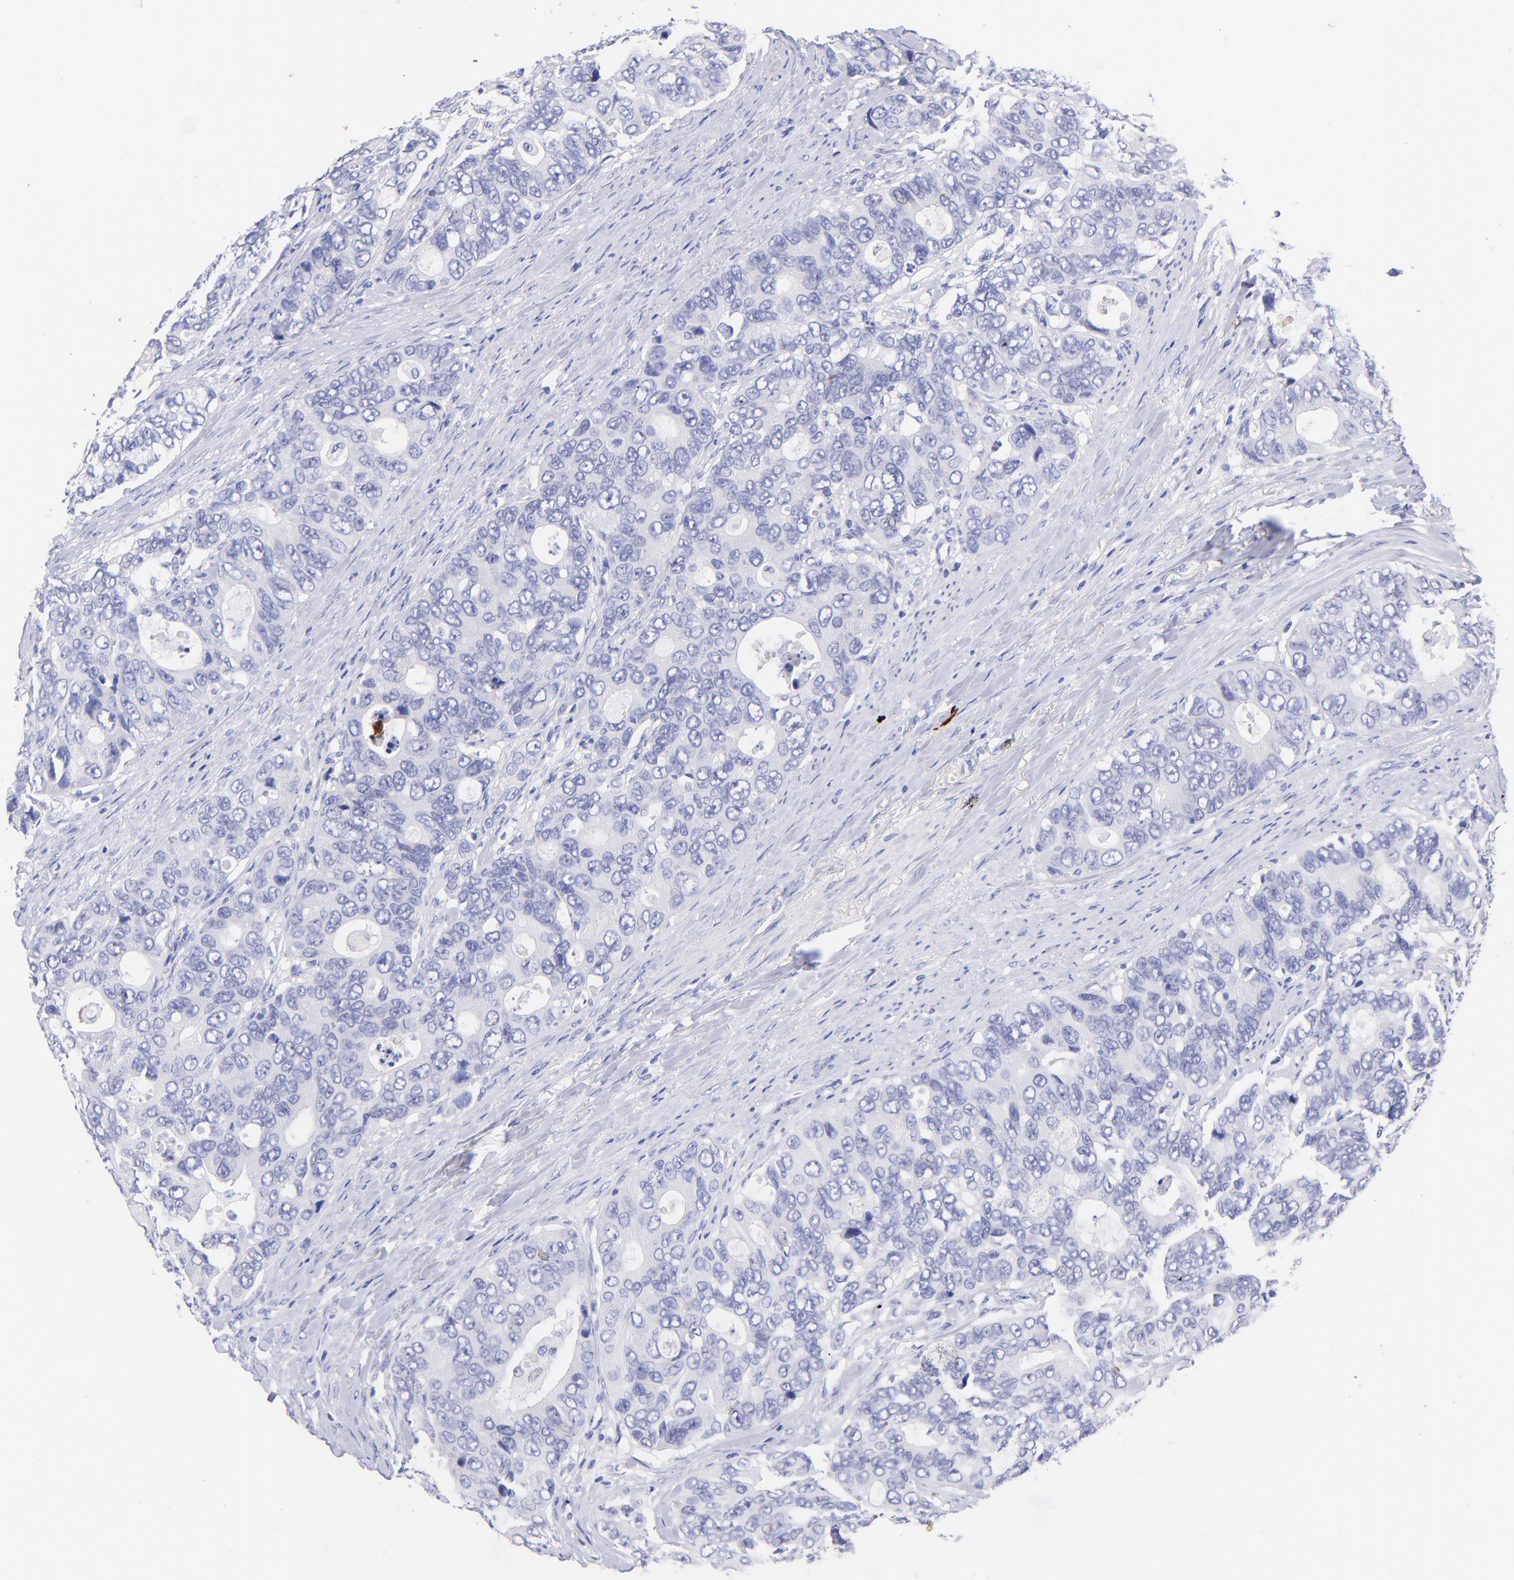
{"staining": {"intensity": "negative", "quantity": "none", "location": "none"}, "tissue": "colorectal cancer", "cell_type": "Tumor cells", "image_type": "cancer", "snomed": [{"axis": "morphology", "description": "Adenocarcinoma, NOS"}, {"axis": "topography", "description": "Rectum"}], "caption": "Immunohistochemistry of human colorectal cancer (adenocarcinoma) reveals no positivity in tumor cells. (Immunohistochemistry (ihc), brightfield microscopy, high magnification).", "gene": "RAB3B", "patient": {"sex": "female", "age": 67}}